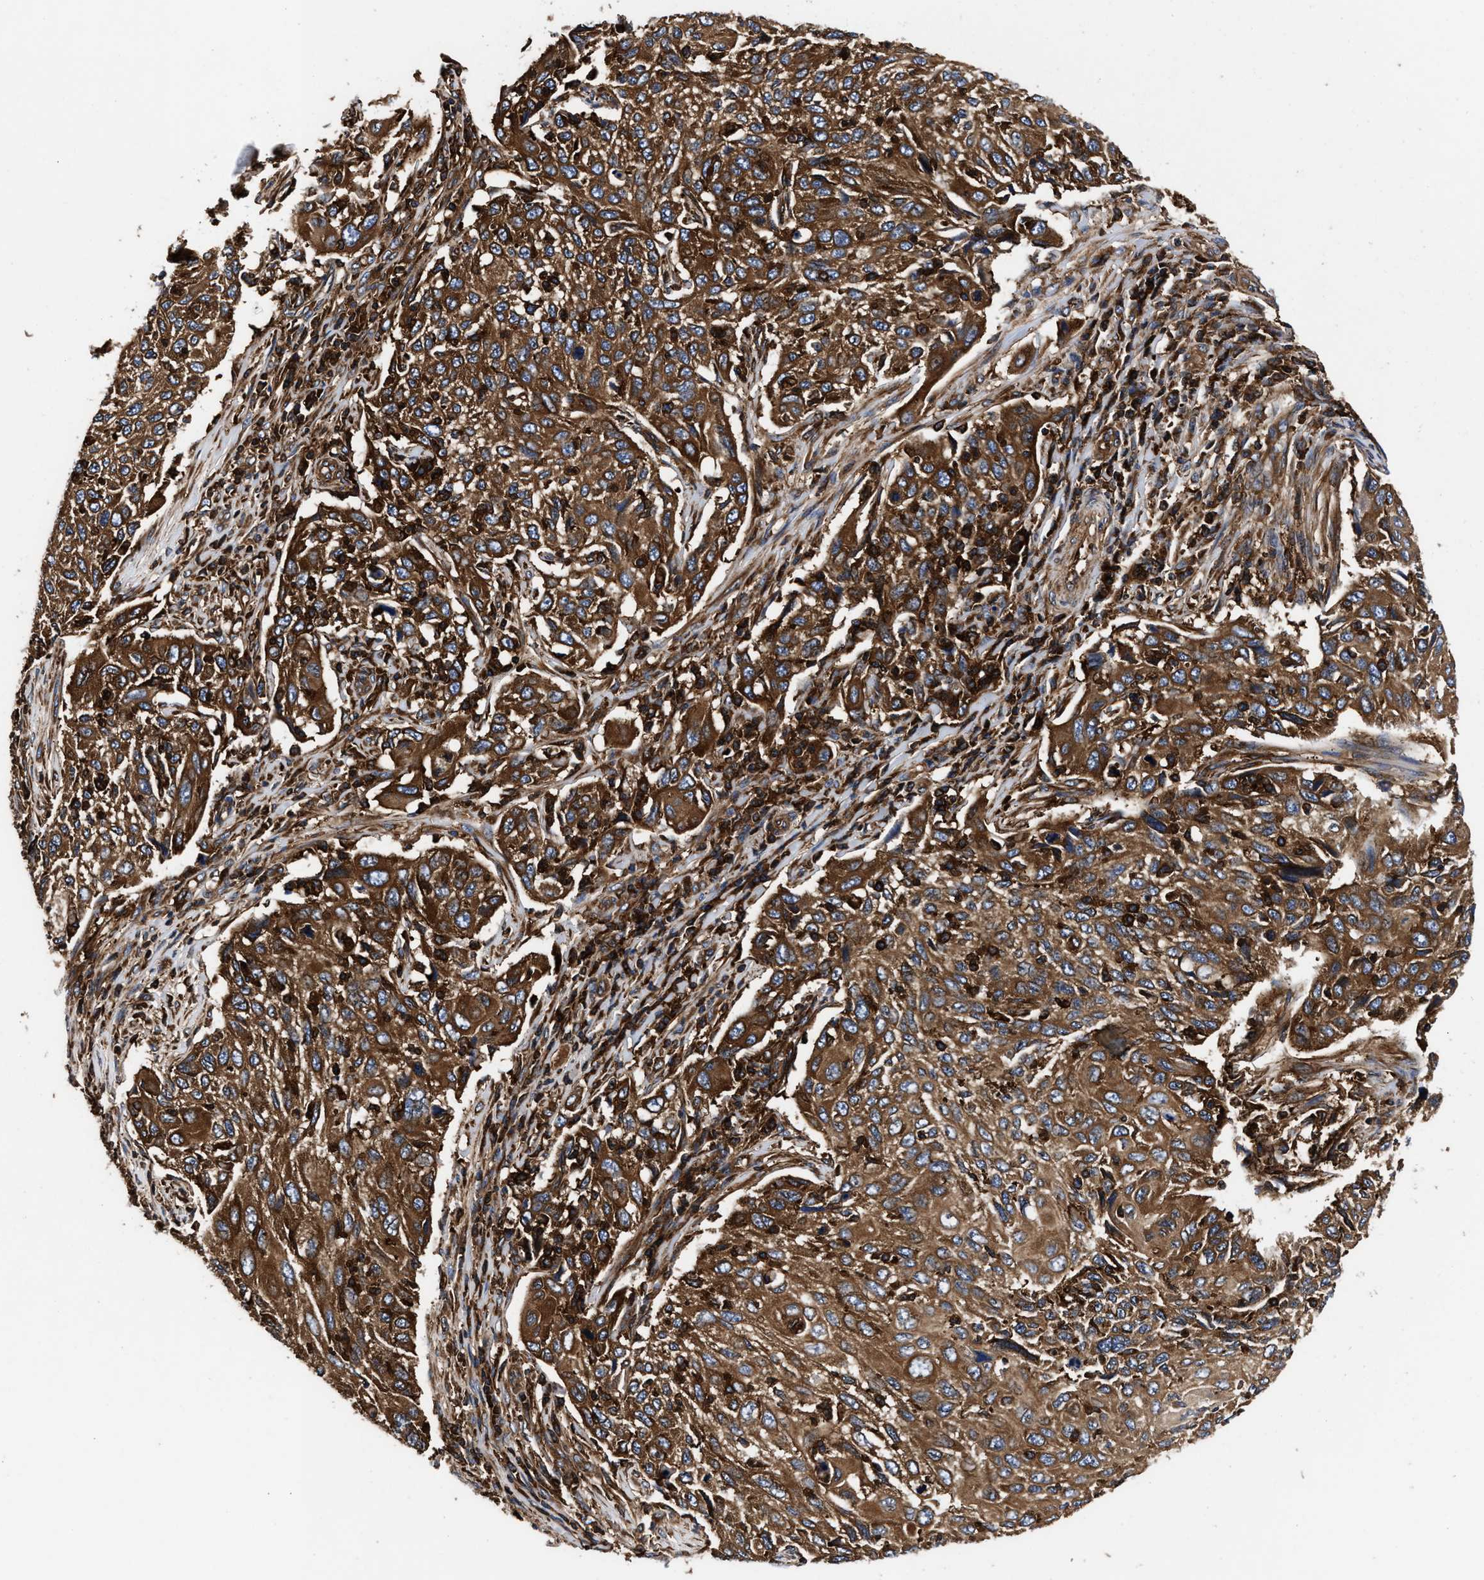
{"staining": {"intensity": "strong", "quantity": ">75%", "location": "cytoplasmic/membranous"}, "tissue": "cervical cancer", "cell_type": "Tumor cells", "image_type": "cancer", "snomed": [{"axis": "morphology", "description": "Squamous cell carcinoma, NOS"}, {"axis": "topography", "description": "Cervix"}], "caption": "This is a micrograph of immunohistochemistry (IHC) staining of squamous cell carcinoma (cervical), which shows strong expression in the cytoplasmic/membranous of tumor cells.", "gene": "KYAT1", "patient": {"sex": "female", "age": 70}}